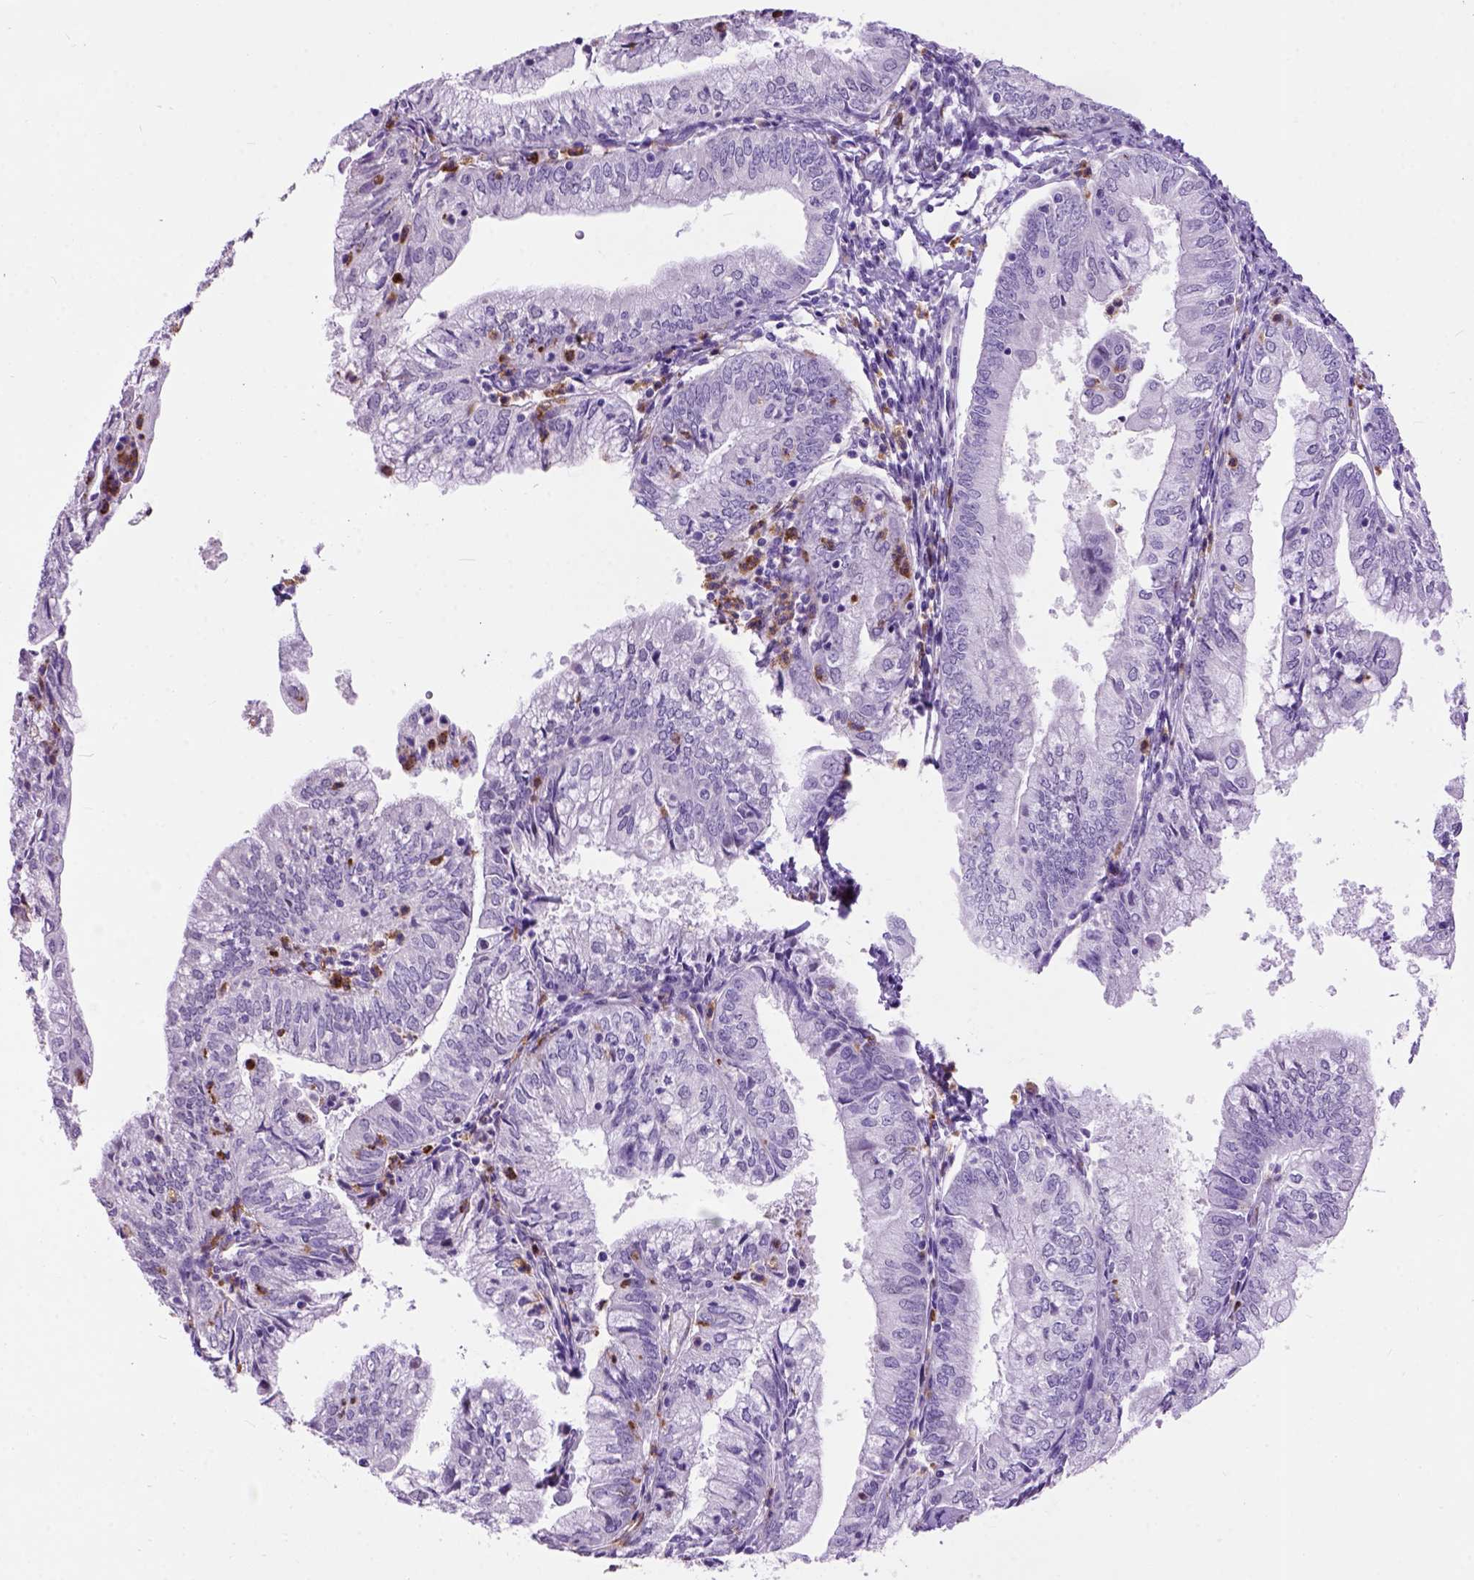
{"staining": {"intensity": "strong", "quantity": "<25%", "location": "nuclear"}, "tissue": "endometrial cancer", "cell_type": "Tumor cells", "image_type": "cancer", "snomed": [{"axis": "morphology", "description": "Adenocarcinoma, NOS"}, {"axis": "topography", "description": "Endometrium"}], "caption": "Brown immunohistochemical staining in endometrial cancer (adenocarcinoma) reveals strong nuclear expression in approximately <25% of tumor cells.", "gene": "MAPT", "patient": {"sex": "female", "age": 55}}